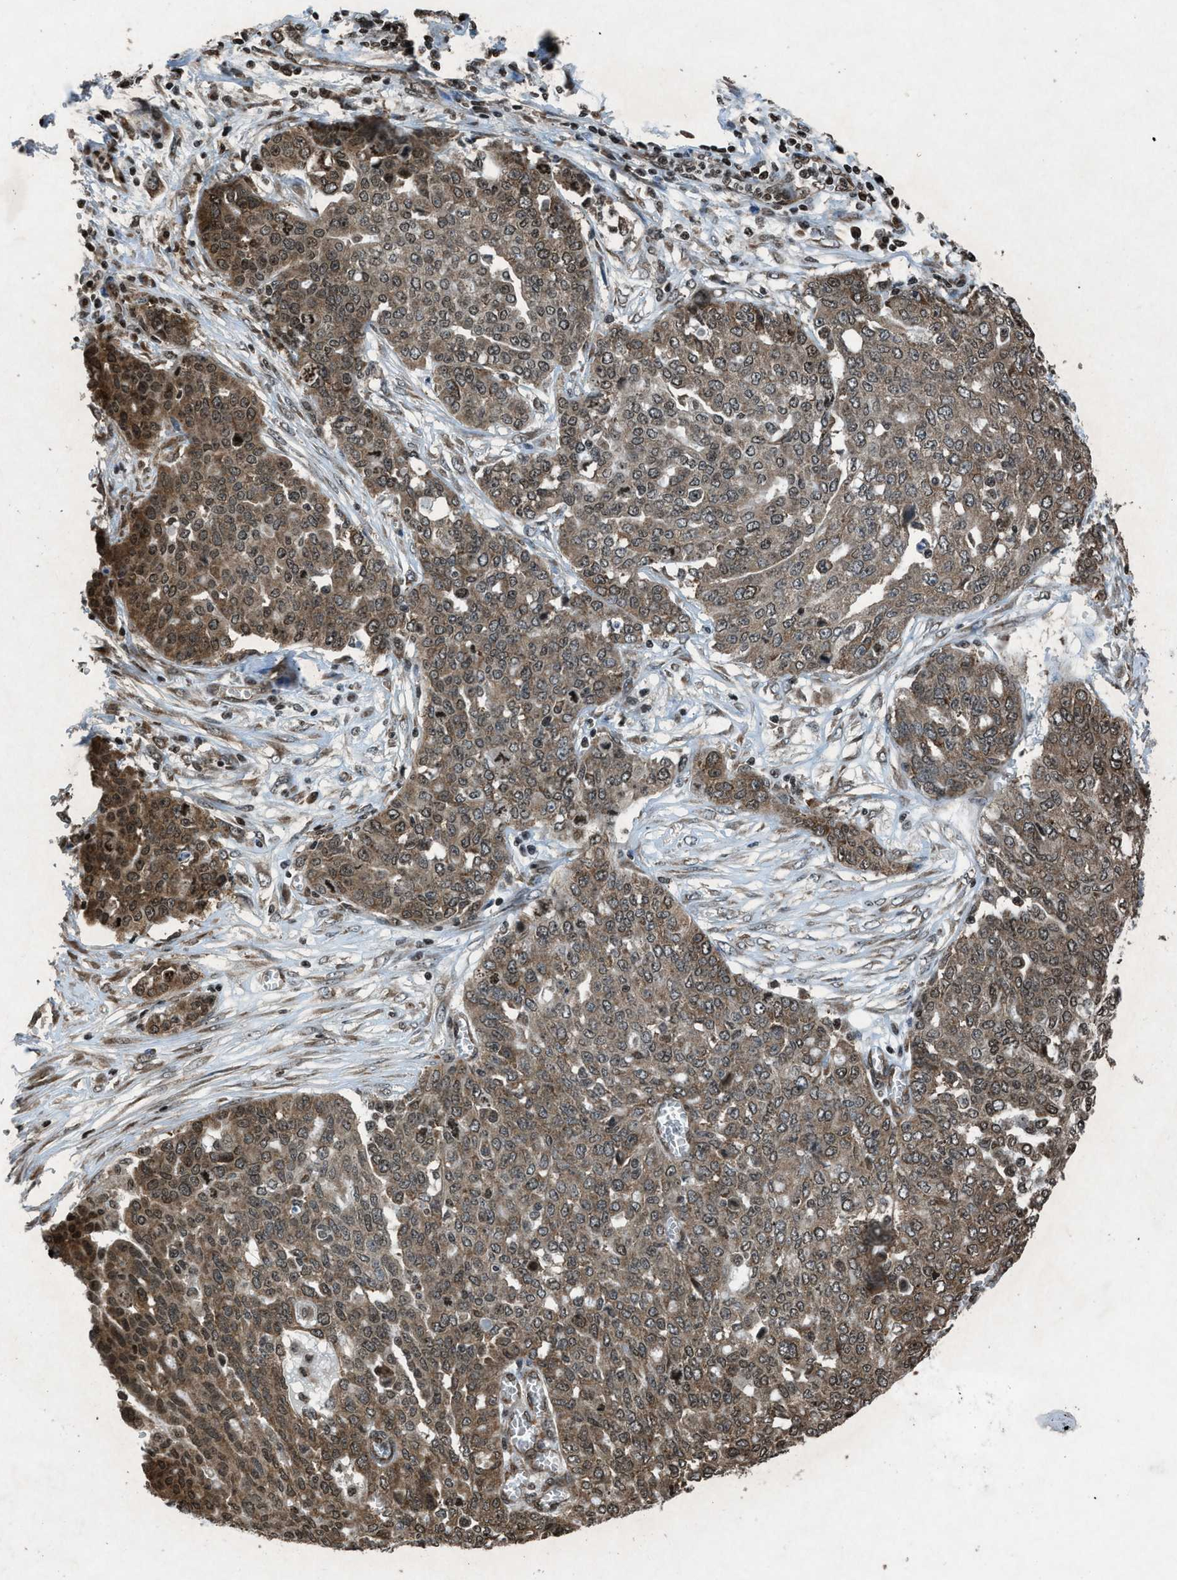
{"staining": {"intensity": "moderate", "quantity": ">75%", "location": "cytoplasmic/membranous,nuclear"}, "tissue": "ovarian cancer", "cell_type": "Tumor cells", "image_type": "cancer", "snomed": [{"axis": "morphology", "description": "Cystadenocarcinoma, serous, NOS"}, {"axis": "topography", "description": "Soft tissue"}, {"axis": "topography", "description": "Ovary"}], "caption": "Immunohistochemistry (IHC) of ovarian cancer displays medium levels of moderate cytoplasmic/membranous and nuclear expression in about >75% of tumor cells.", "gene": "NXF1", "patient": {"sex": "female", "age": 57}}